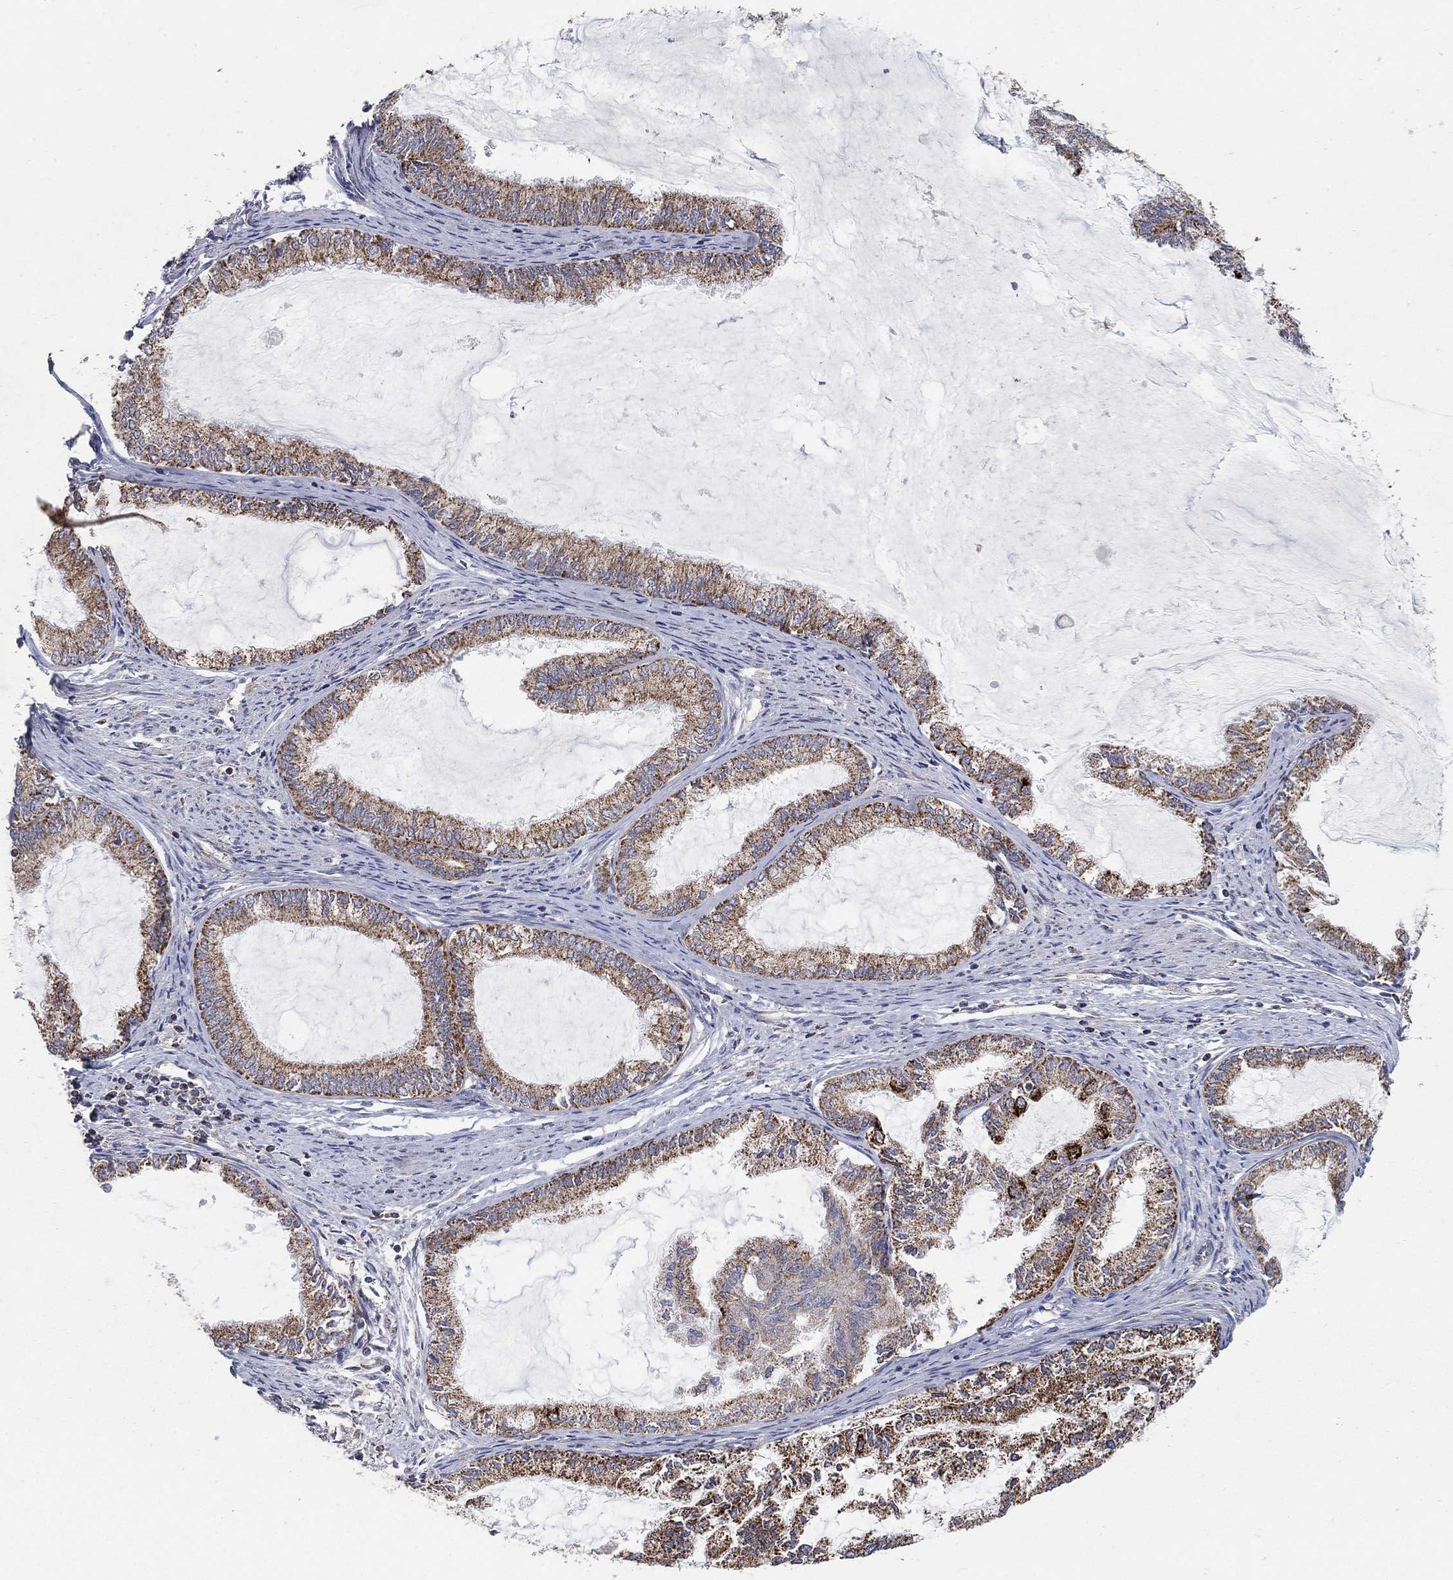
{"staining": {"intensity": "strong", "quantity": "25%-75%", "location": "cytoplasmic/membranous"}, "tissue": "endometrial cancer", "cell_type": "Tumor cells", "image_type": "cancer", "snomed": [{"axis": "morphology", "description": "Adenocarcinoma, NOS"}, {"axis": "topography", "description": "Endometrium"}], "caption": "Endometrial cancer was stained to show a protein in brown. There is high levels of strong cytoplasmic/membranous expression in approximately 25%-75% of tumor cells.", "gene": "GPSM1", "patient": {"sex": "female", "age": 86}}